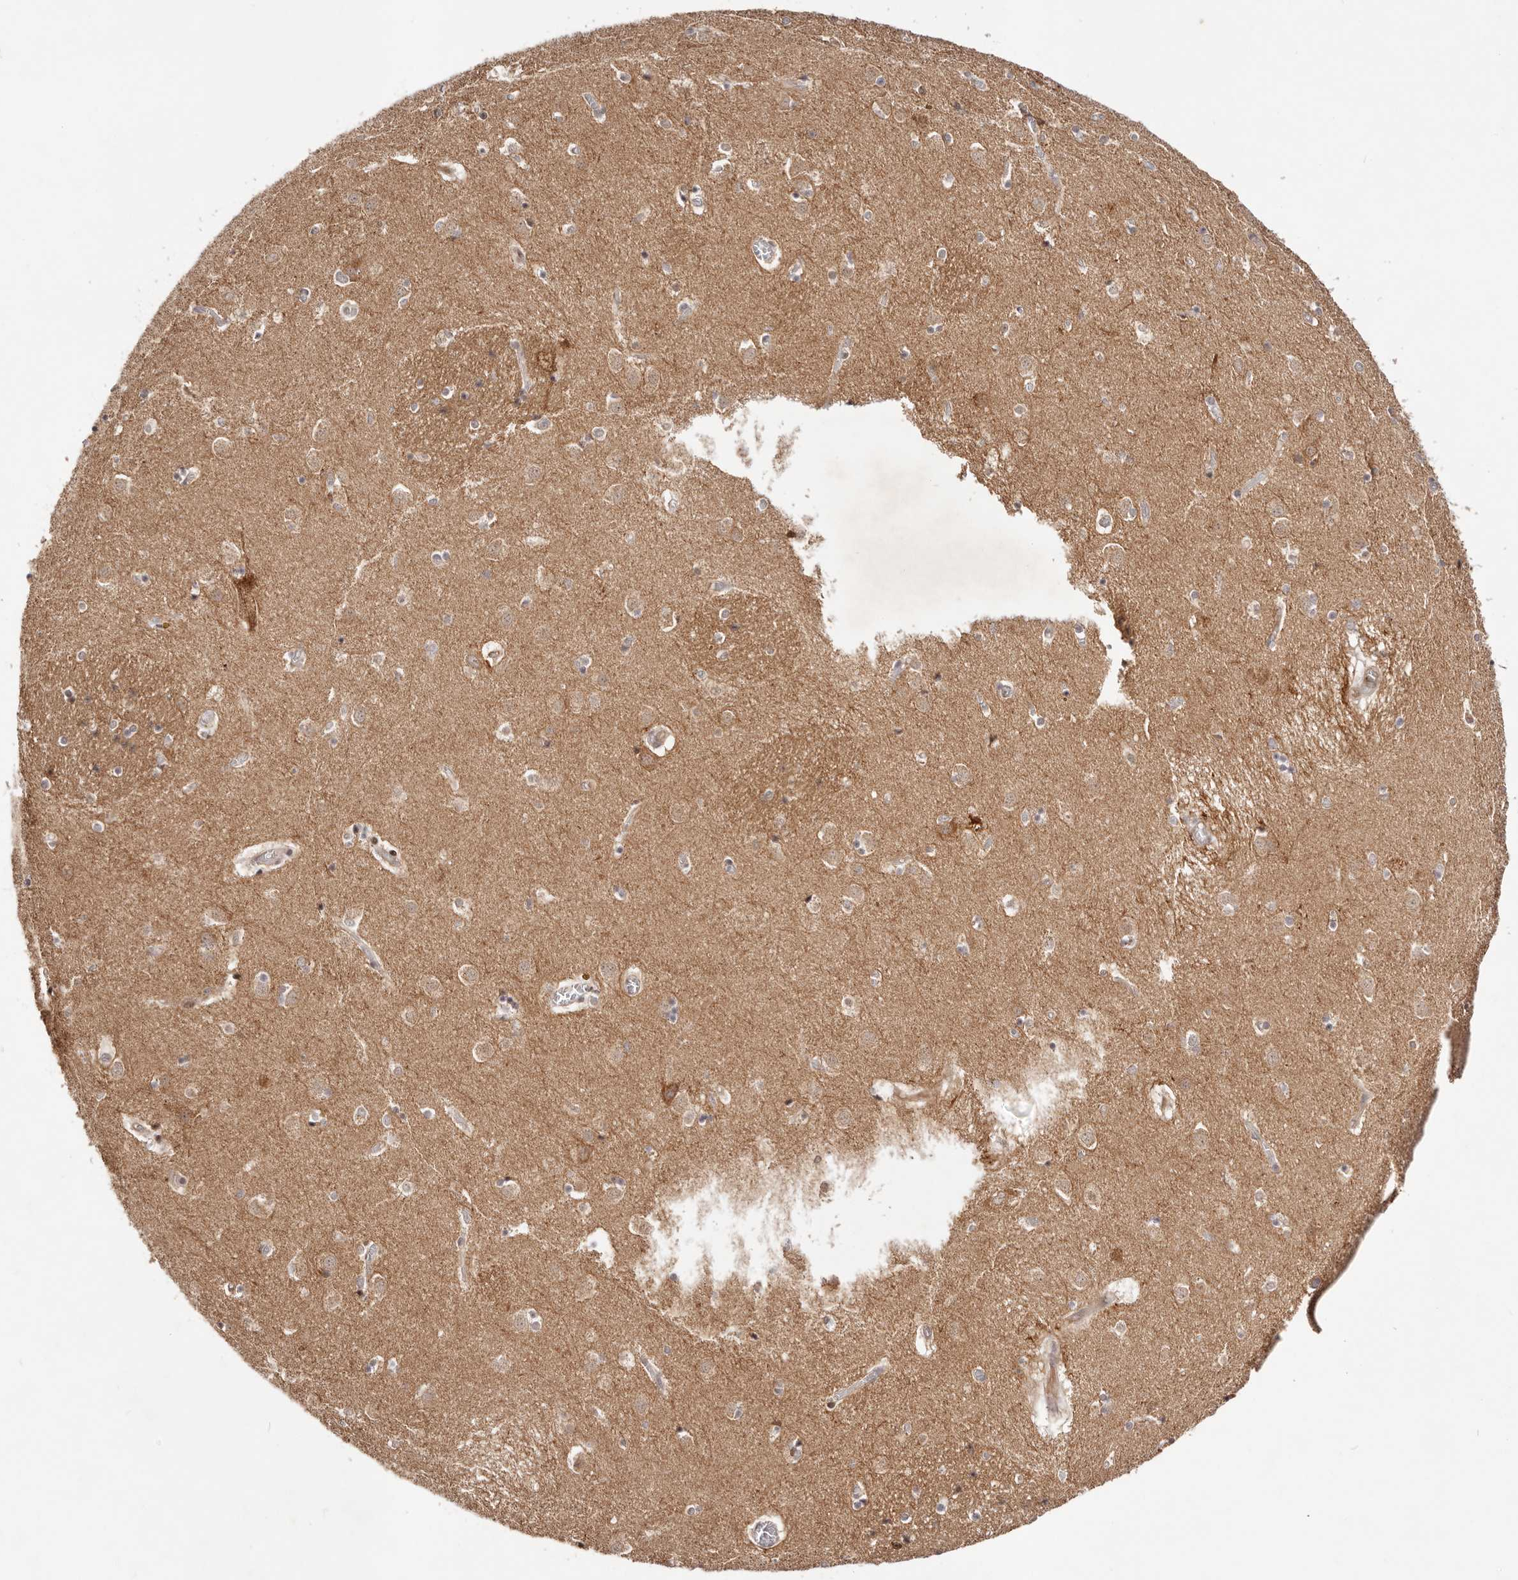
{"staining": {"intensity": "weak", "quantity": "25%-75%", "location": "nuclear"}, "tissue": "caudate", "cell_type": "Glial cells", "image_type": "normal", "snomed": [{"axis": "morphology", "description": "Normal tissue, NOS"}, {"axis": "topography", "description": "Lateral ventricle wall"}], "caption": "This micrograph displays normal caudate stained with immunohistochemistry (IHC) to label a protein in brown. The nuclear of glial cells show weak positivity for the protein. Nuclei are counter-stained blue.", "gene": "WRN", "patient": {"sex": "male", "age": 70}}